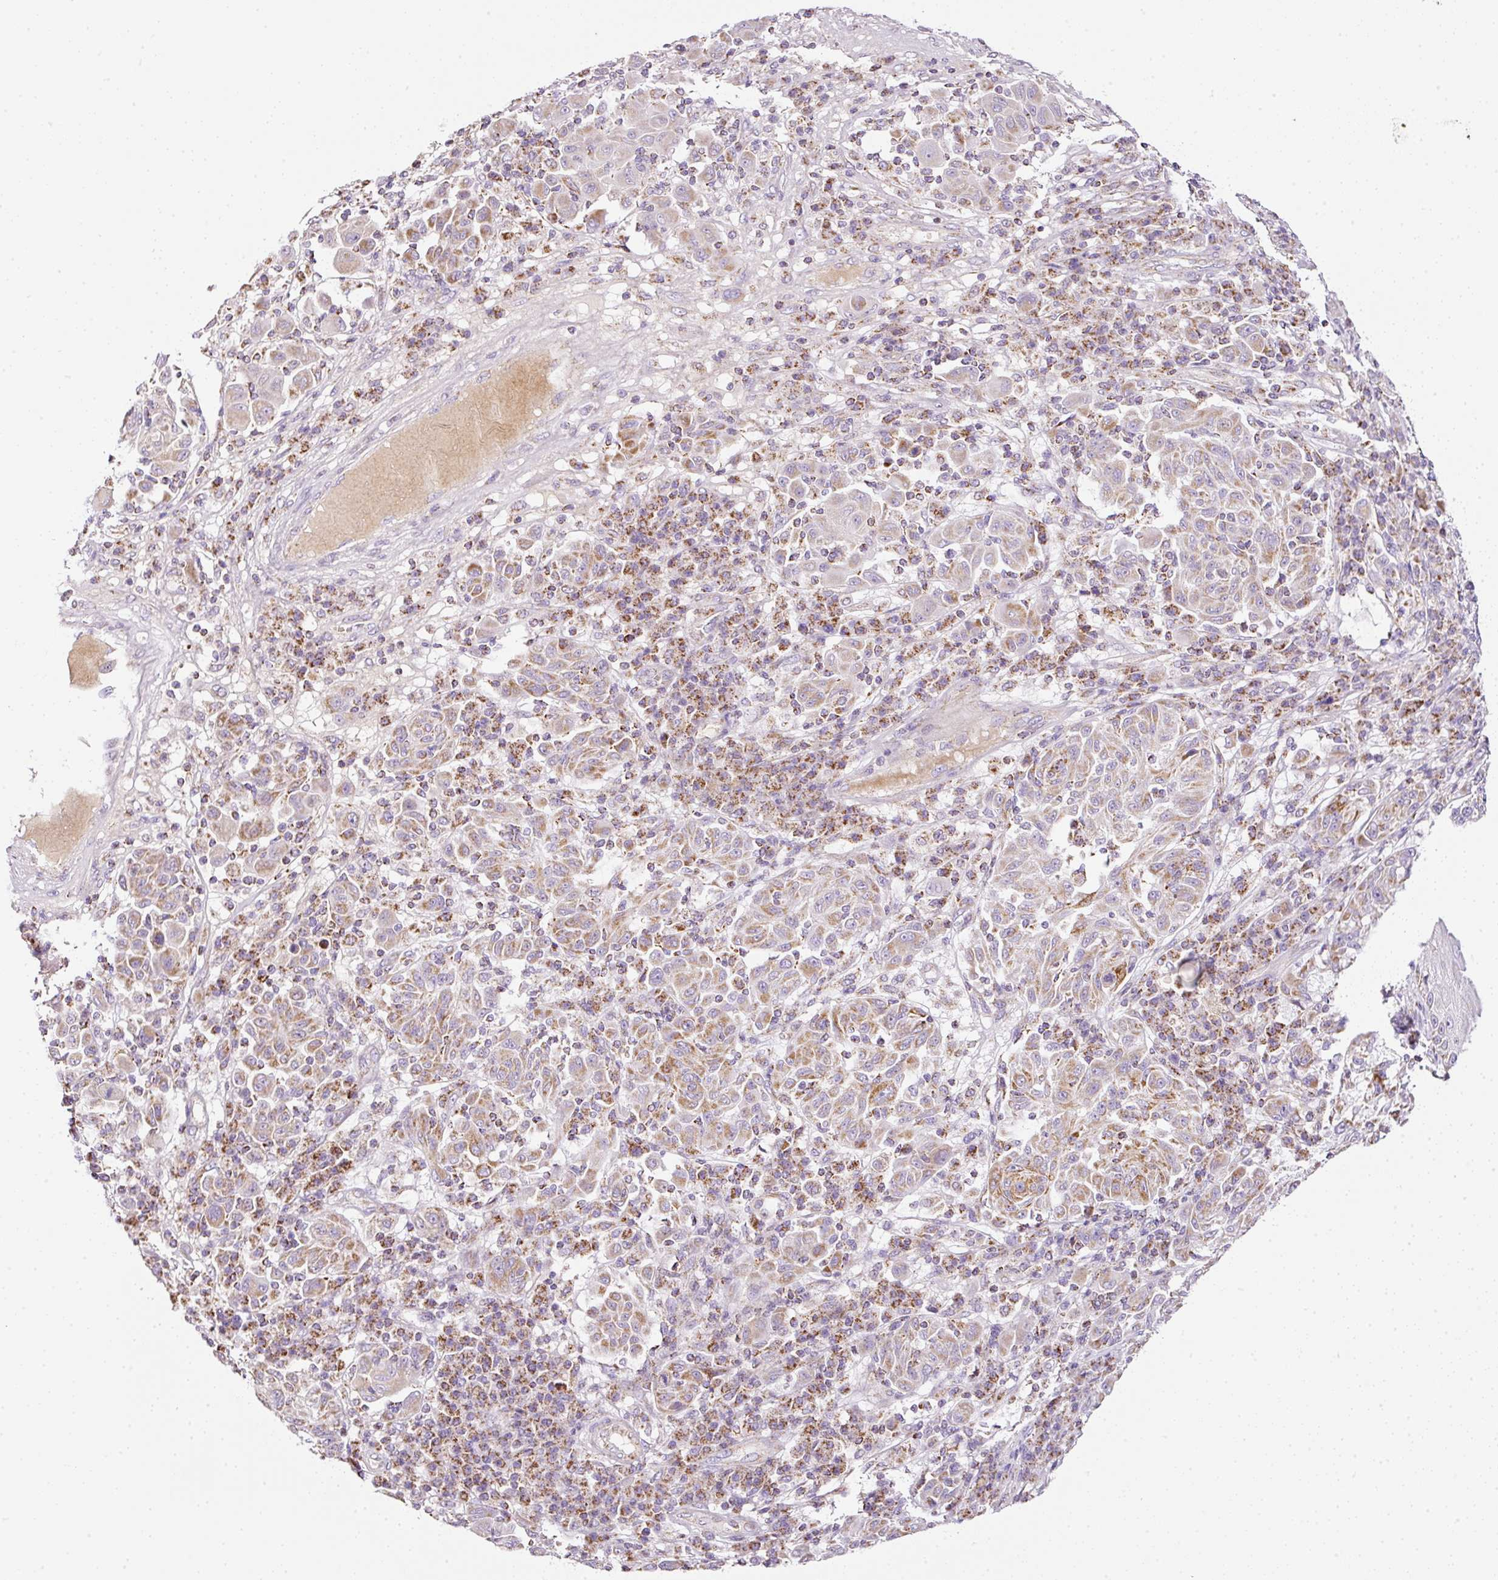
{"staining": {"intensity": "moderate", "quantity": "25%-75%", "location": "cytoplasmic/membranous"}, "tissue": "melanoma", "cell_type": "Tumor cells", "image_type": "cancer", "snomed": [{"axis": "morphology", "description": "Malignant melanoma, NOS"}, {"axis": "topography", "description": "Skin"}], "caption": "Melanoma tissue displays moderate cytoplasmic/membranous expression in about 25%-75% of tumor cells, visualized by immunohistochemistry. Ihc stains the protein in brown and the nuclei are stained blue.", "gene": "SDHA", "patient": {"sex": "male", "age": 53}}